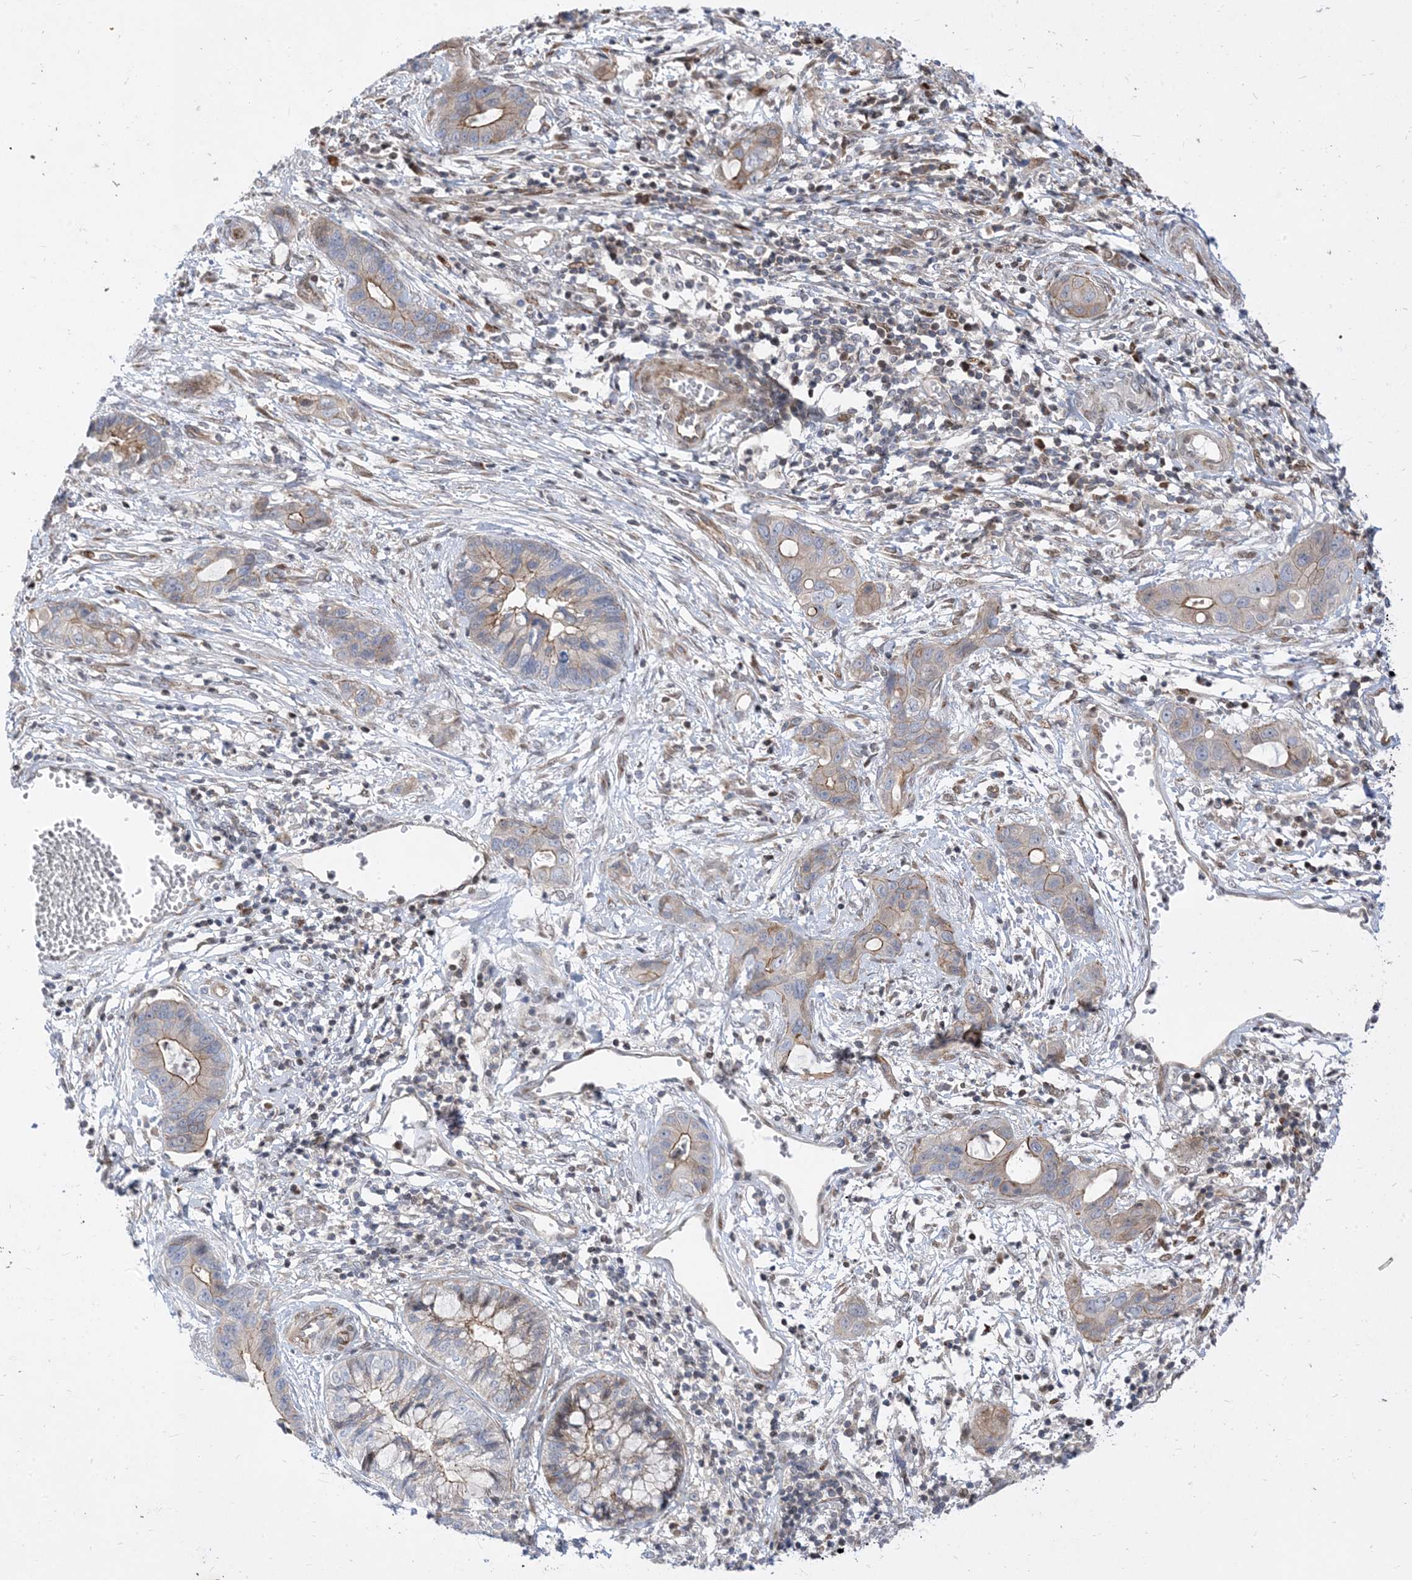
{"staining": {"intensity": "moderate", "quantity": "25%-75%", "location": "cytoplasmic/membranous"}, "tissue": "cervical cancer", "cell_type": "Tumor cells", "image_type": "cancer", "snomed": [{"axis": "morphology", "description": "Adenocarcinoma, NOS"}, {"axis": "topography", "description": "Cervix"}], "caption": "An immunohistochemistry (IHC) histopathology image of neoplastic tissue is shown. Protein staining in brown highlights moderate cytoplasmic/membranous positivity in cervical cancer (adenocarcinoma) within tumor cells.", "gene": "TYSND1", "patient": {"sex": "female", "age": 44}}